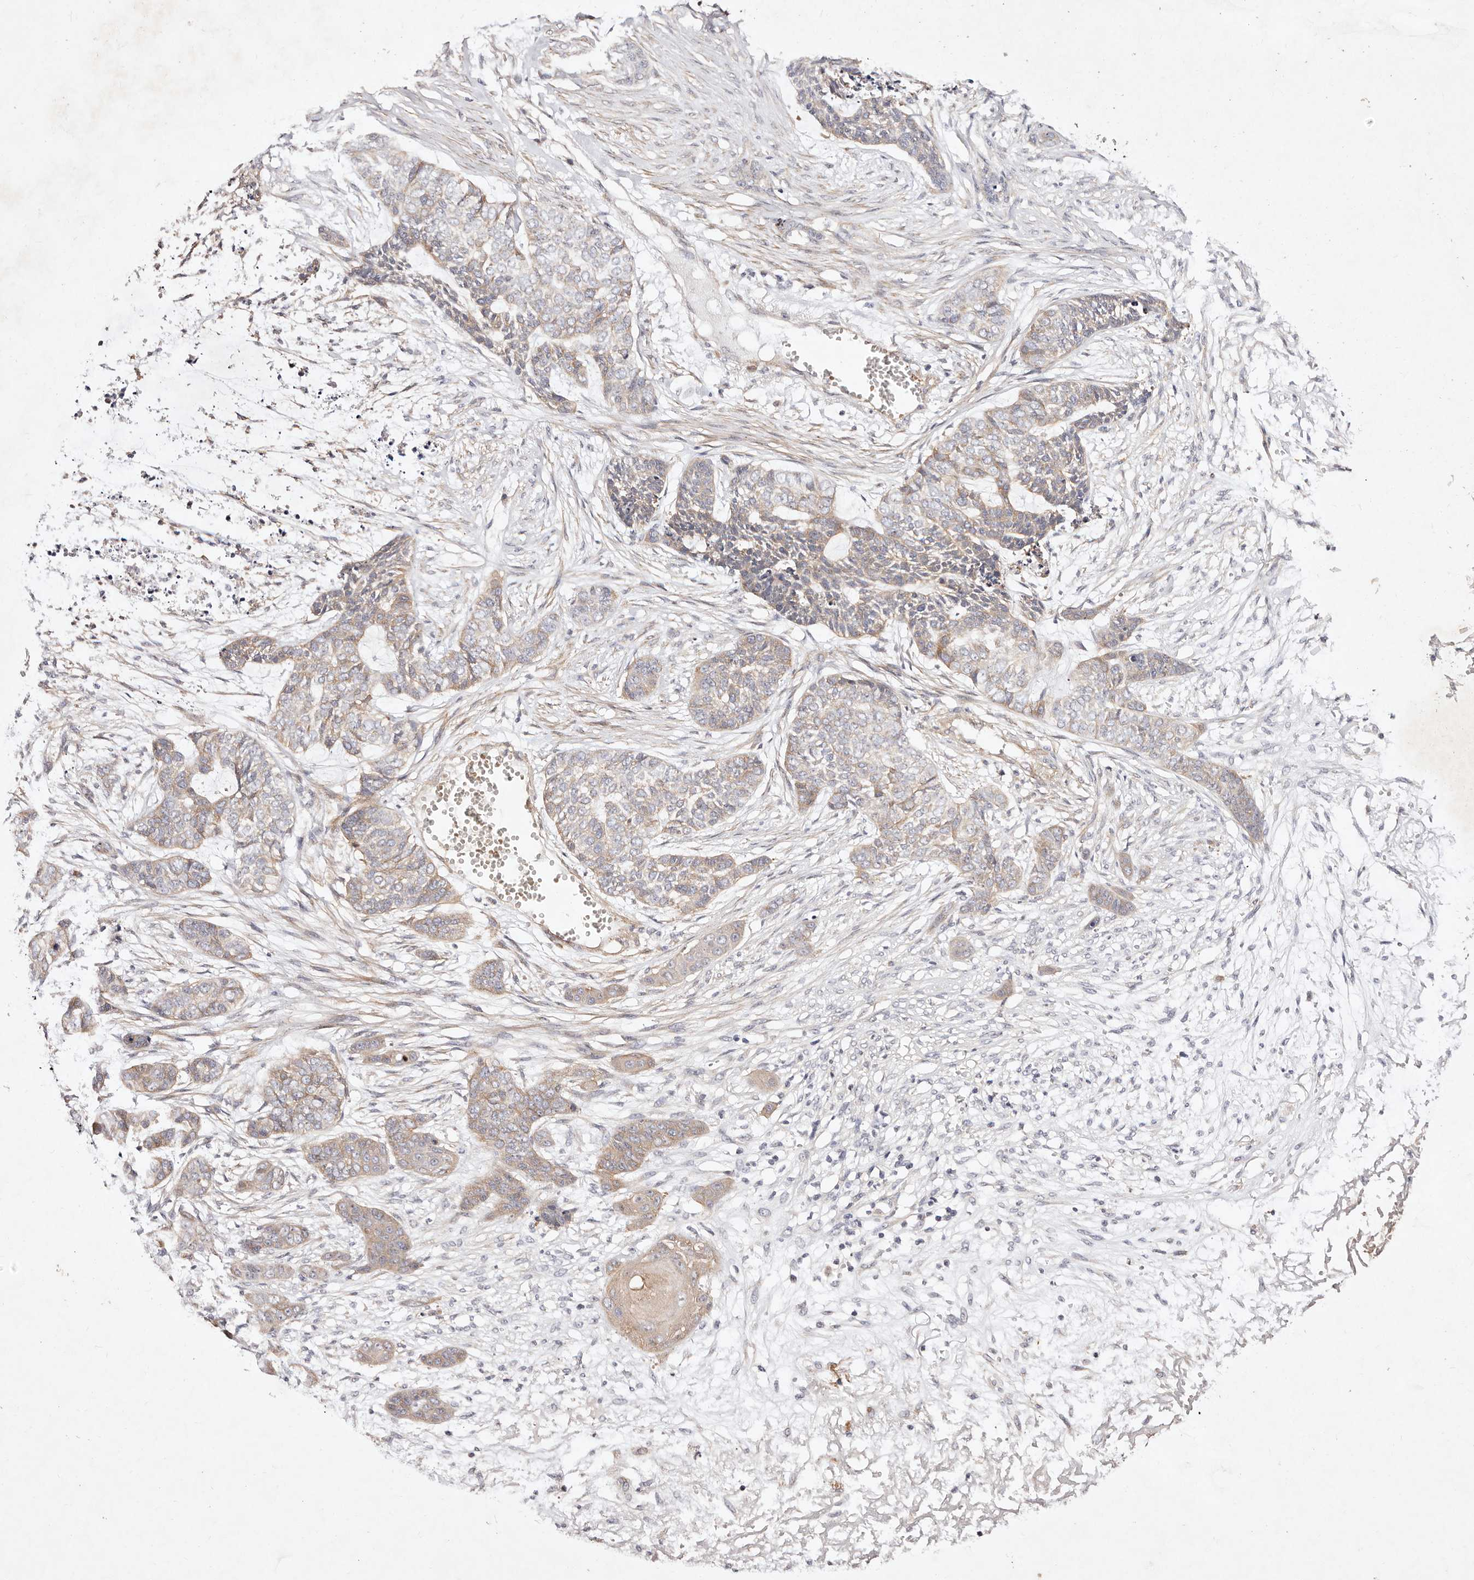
{"staining": {"intensity": "moderate", "quantity": "25%-75%", "location": "cytoplasmic/membranous"}, "tissue": "skin cancer", "cell_type": "Tumor cells", "image_type": "cancer", "snomed": [{"axis": "morphology", "description": "Basal cell carcinoma"}, {"axis": "topography", "description": "Skin"}], "caption": "This histopathology image reveals immunohistochemistry staining of basal cell carcinoma (skin), with medium moderate cytoplasmic/membranous expression in approximately 25%-75% of tumor cells.", "gene": "MTMR11", "patient": {"sex": "female", "age": 64}}